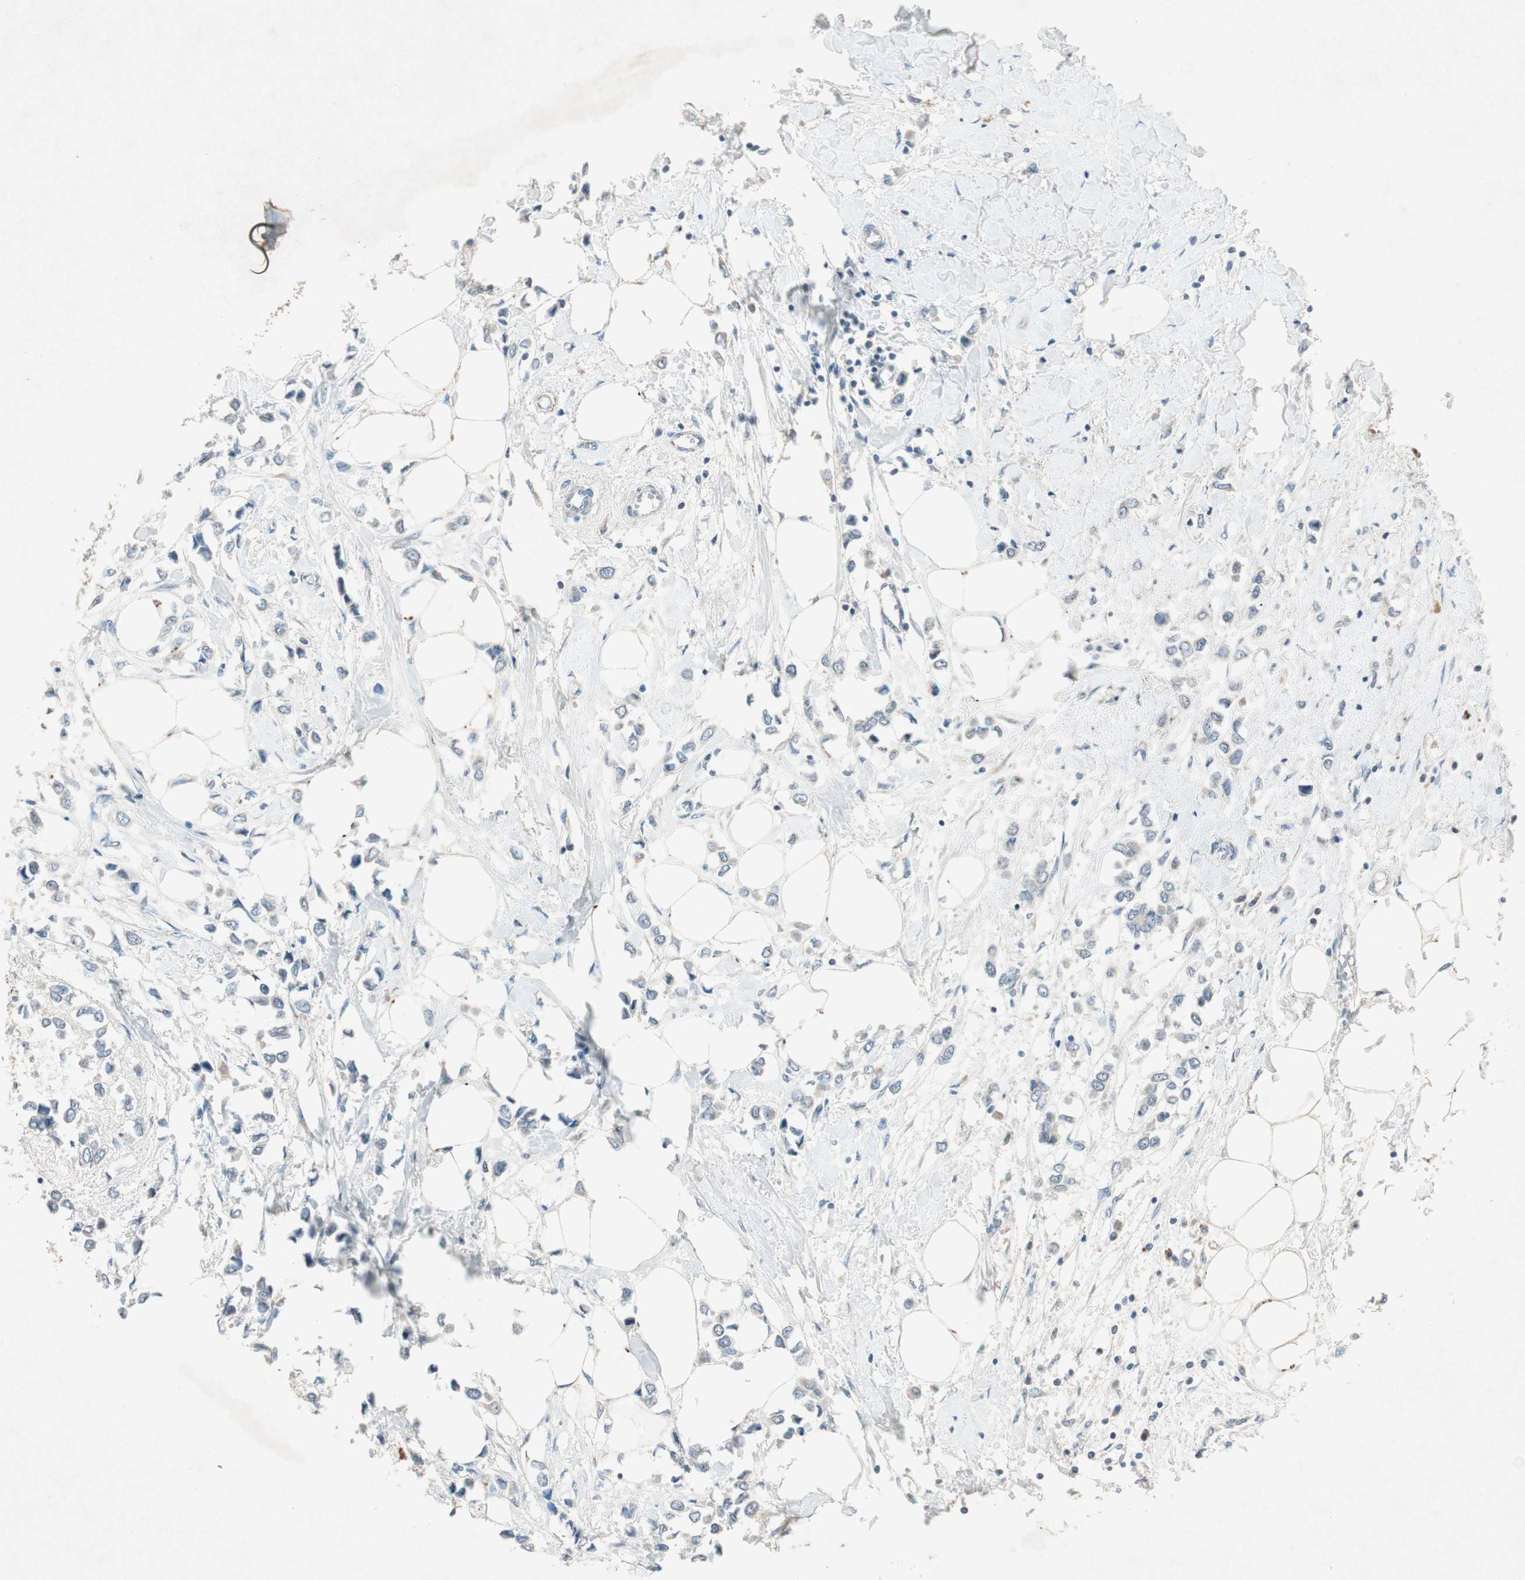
{"staining": {"intensity": "weak", "quantity": "<25%", "location": "cytoplasmic/membranous"}, "tissue": "breast cancer", "cell_type": "Tumor cells", "image_type": "cancer", "snomed": [{"axis": "morphology", "description": "Lobular carcinoma"}, {"axis": "topography", "description": "Breast"}], "caption": "Tumor cells are negative for brown protein staining in lobular carcinoma (breast).", "gene": "NKAIN1", "patient": {"sex": "female", "age": 51}}